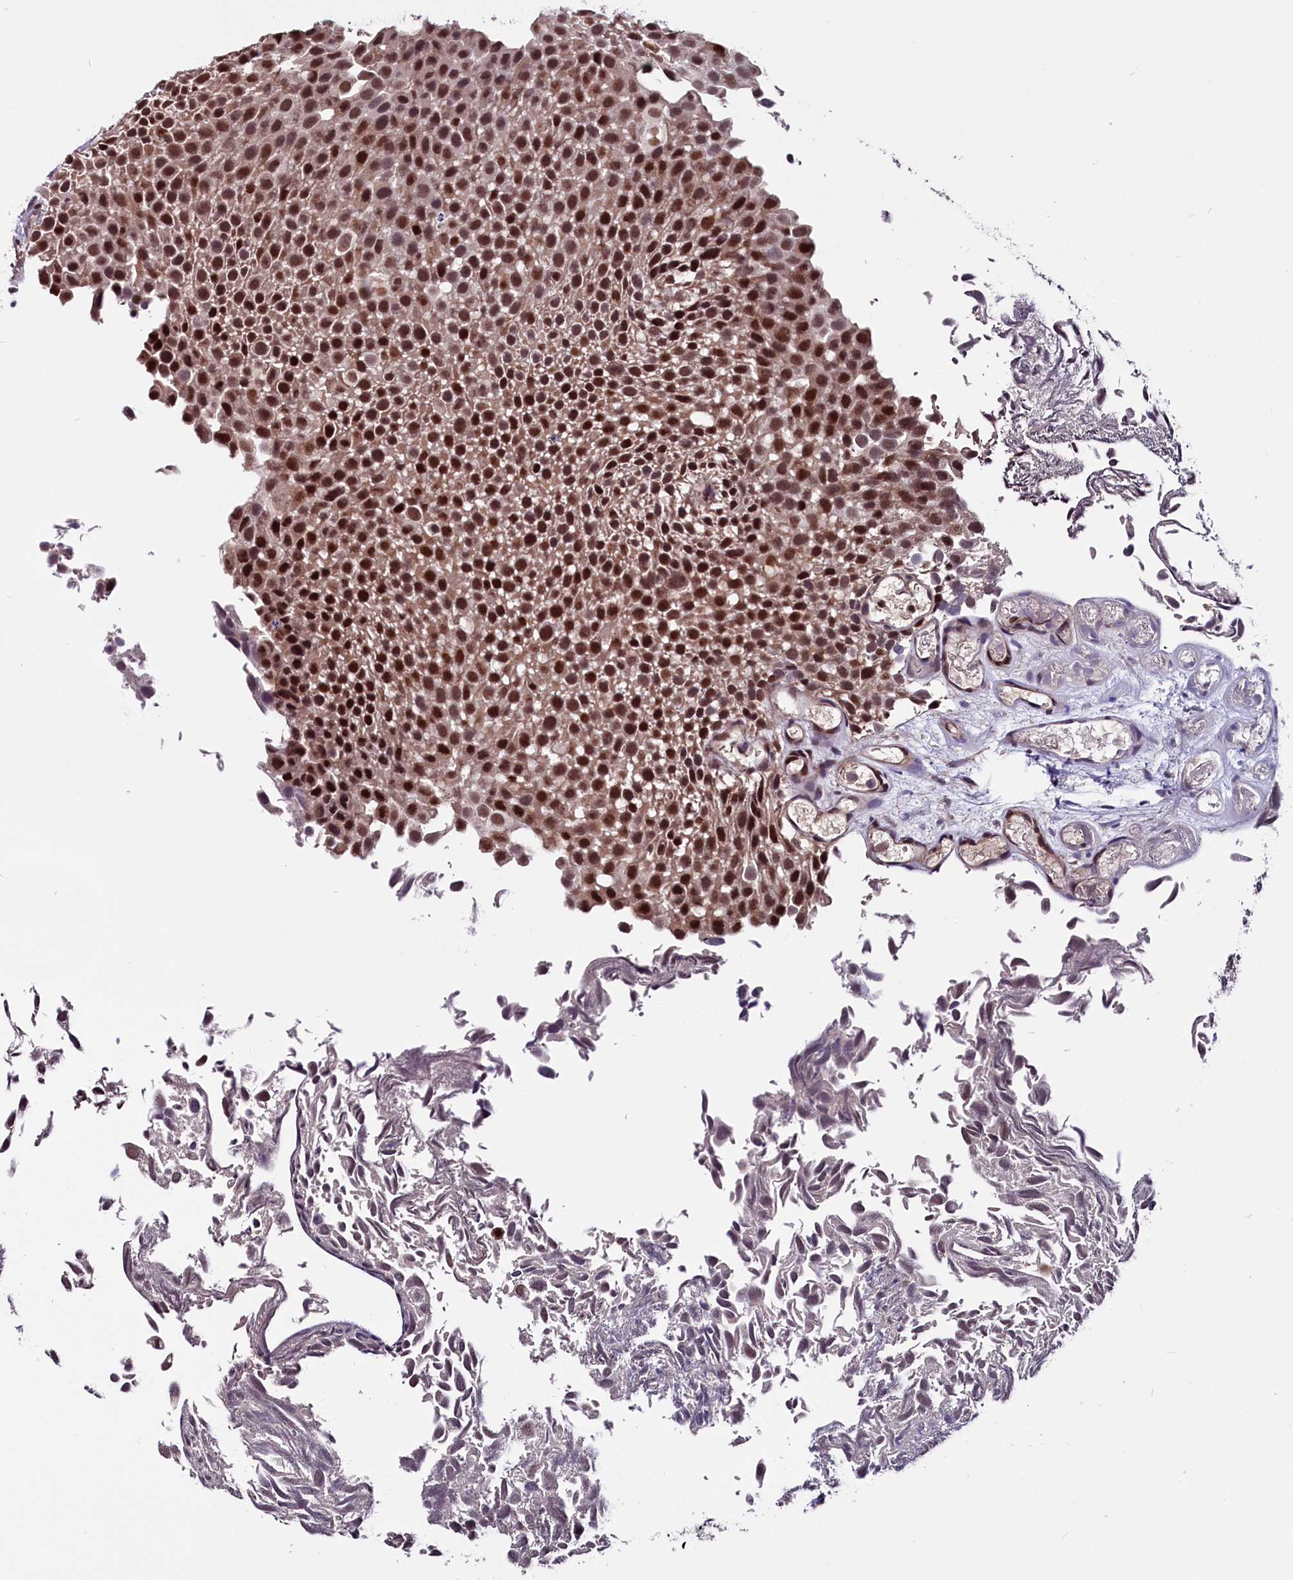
{"staining": {"intensity": "strong", "quantity": ">75%", "location": "nuclear"}, "tissue": "urothelial cancer", "cell_type": "Tumor cells", "image_type": "cancer", "snomed": [{"axis": "morphology", "description": "Urothelial carcinoma, Low grade"}, {"axis": "topography", "description": "Urinary bladder"}], "caption": "Protein staining demonstrates strong nuclear positivity in about >75% of tumor cells in urothelial cancer. (DAB (3,3'-diaminobenzidine) IHC, brown staining for protein, blue staining for nuclei).", "gene": "RNMT", "patient": {"sex": "male", "age": 89}}